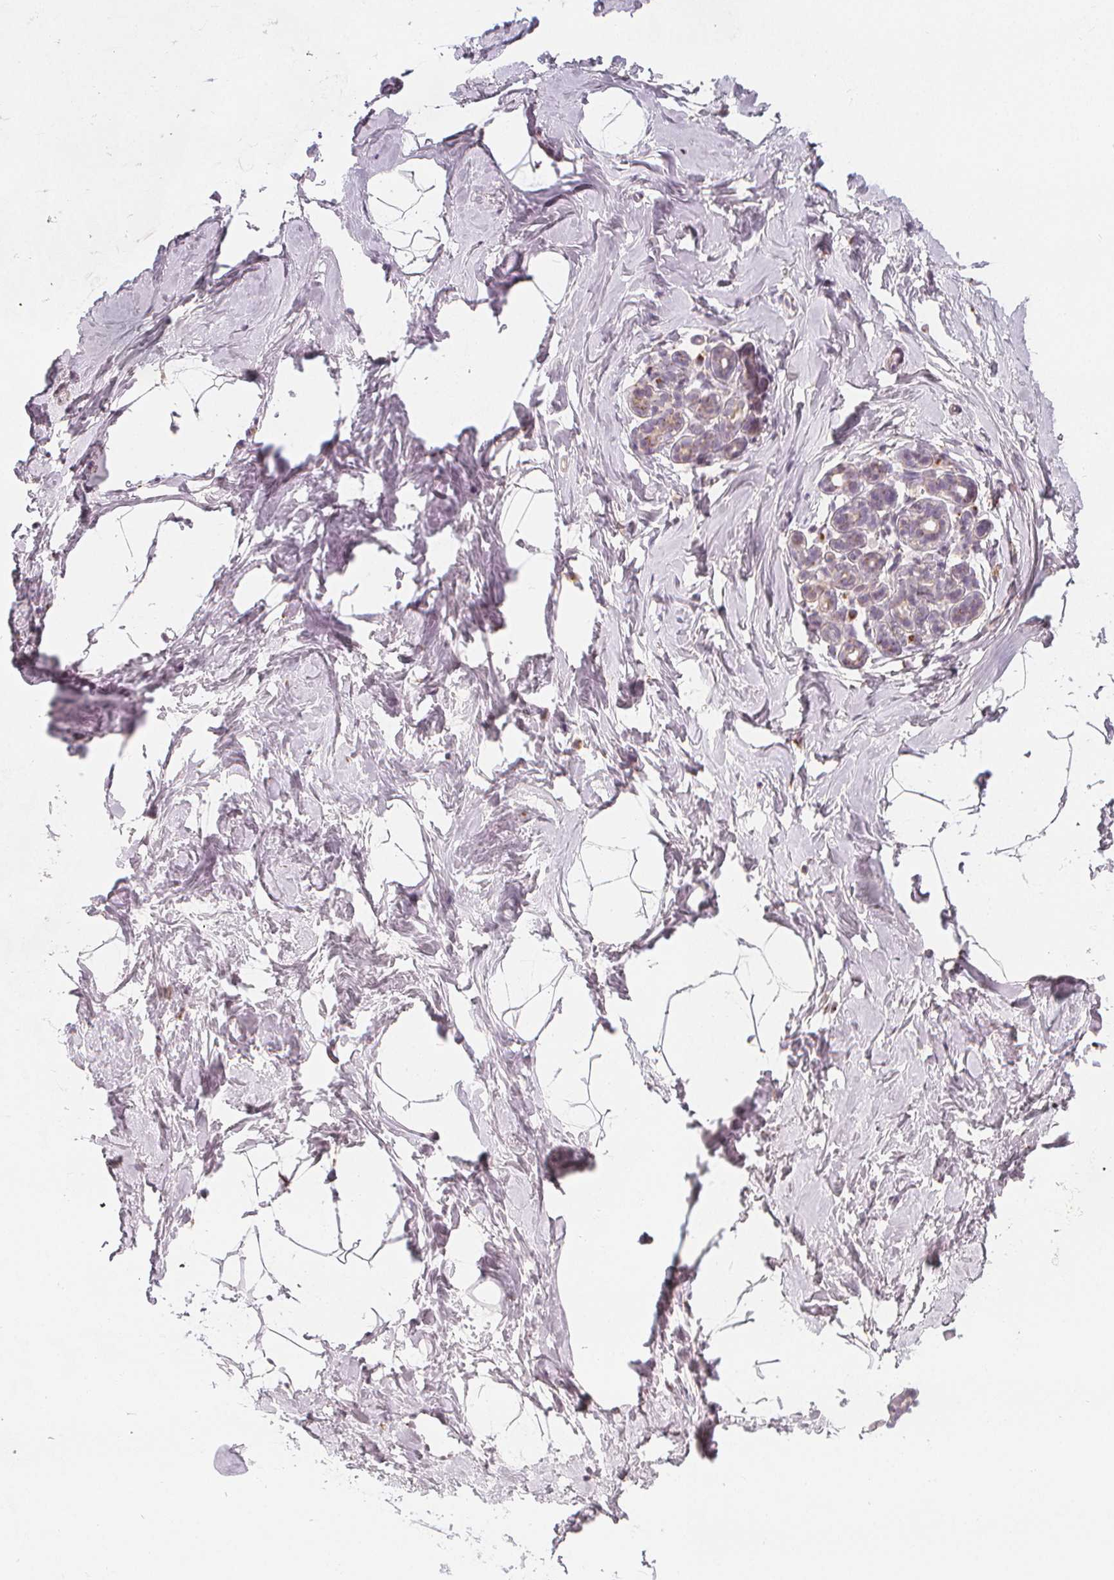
{"staining": {"intensity": "negative", "quantity": "none", "location": "none"}, "tissue": "breast", "cell_type": "Adipocytes", "image_type": "normal", "snomed": [{"axis": "morphology", "description": "Normal tissue, NOS"}, {"axis": "topography", "description": "Breast"}], "caption": "The histopathology image reveals no staining of adipocytes in normal breast. (DAB (3,3'-diaminobenzidine) immunohistochemistry (IHC) visualized using brightfield microscopy, high magnification).", "gene": "TIPIN", "patient": {"sex": "female", "age": 32}}